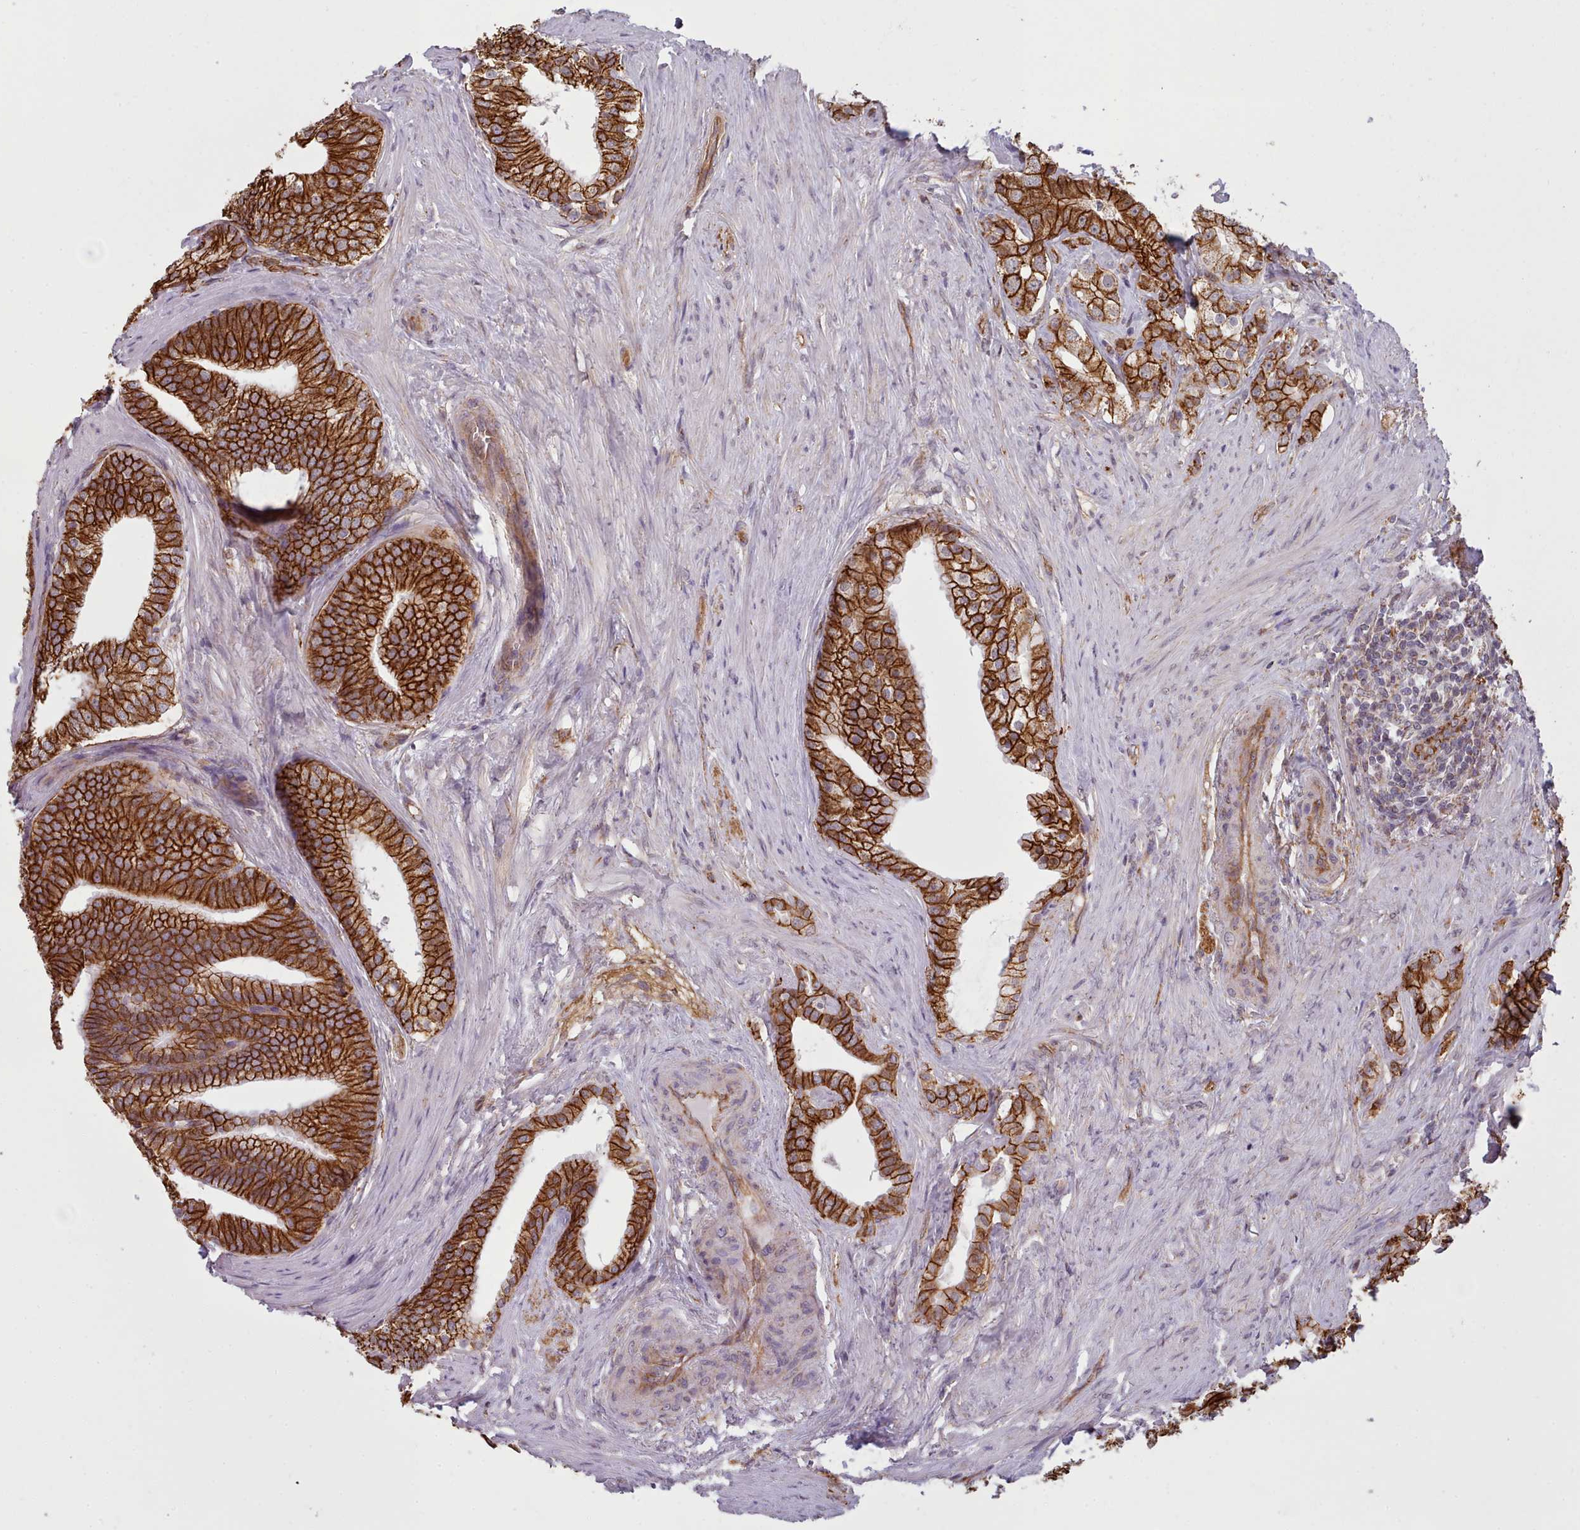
{"staining": {"intensity": "strong", "quantity": ">75%", "location": "cytoplasmic/membranous"}, "tissue": "prostate cancer", "cell_type": "Tumor cells", "image_type": "cancer", "snomed": [{"axis": "morphology", "description": "Adenocarcinoma, Low grade"}, {"axis": "topography", "description": "Prostate"}], "caption": "A photomicrograph showing strong cytoplasmic/membranous staining in approximately >75% of tumor cells in low-grade adenocarcinoma (prostate), as visualized by brown immunohistochemical staining.", "gene": "MRPL46", "patient": {"sex": "male", "age": 71}}